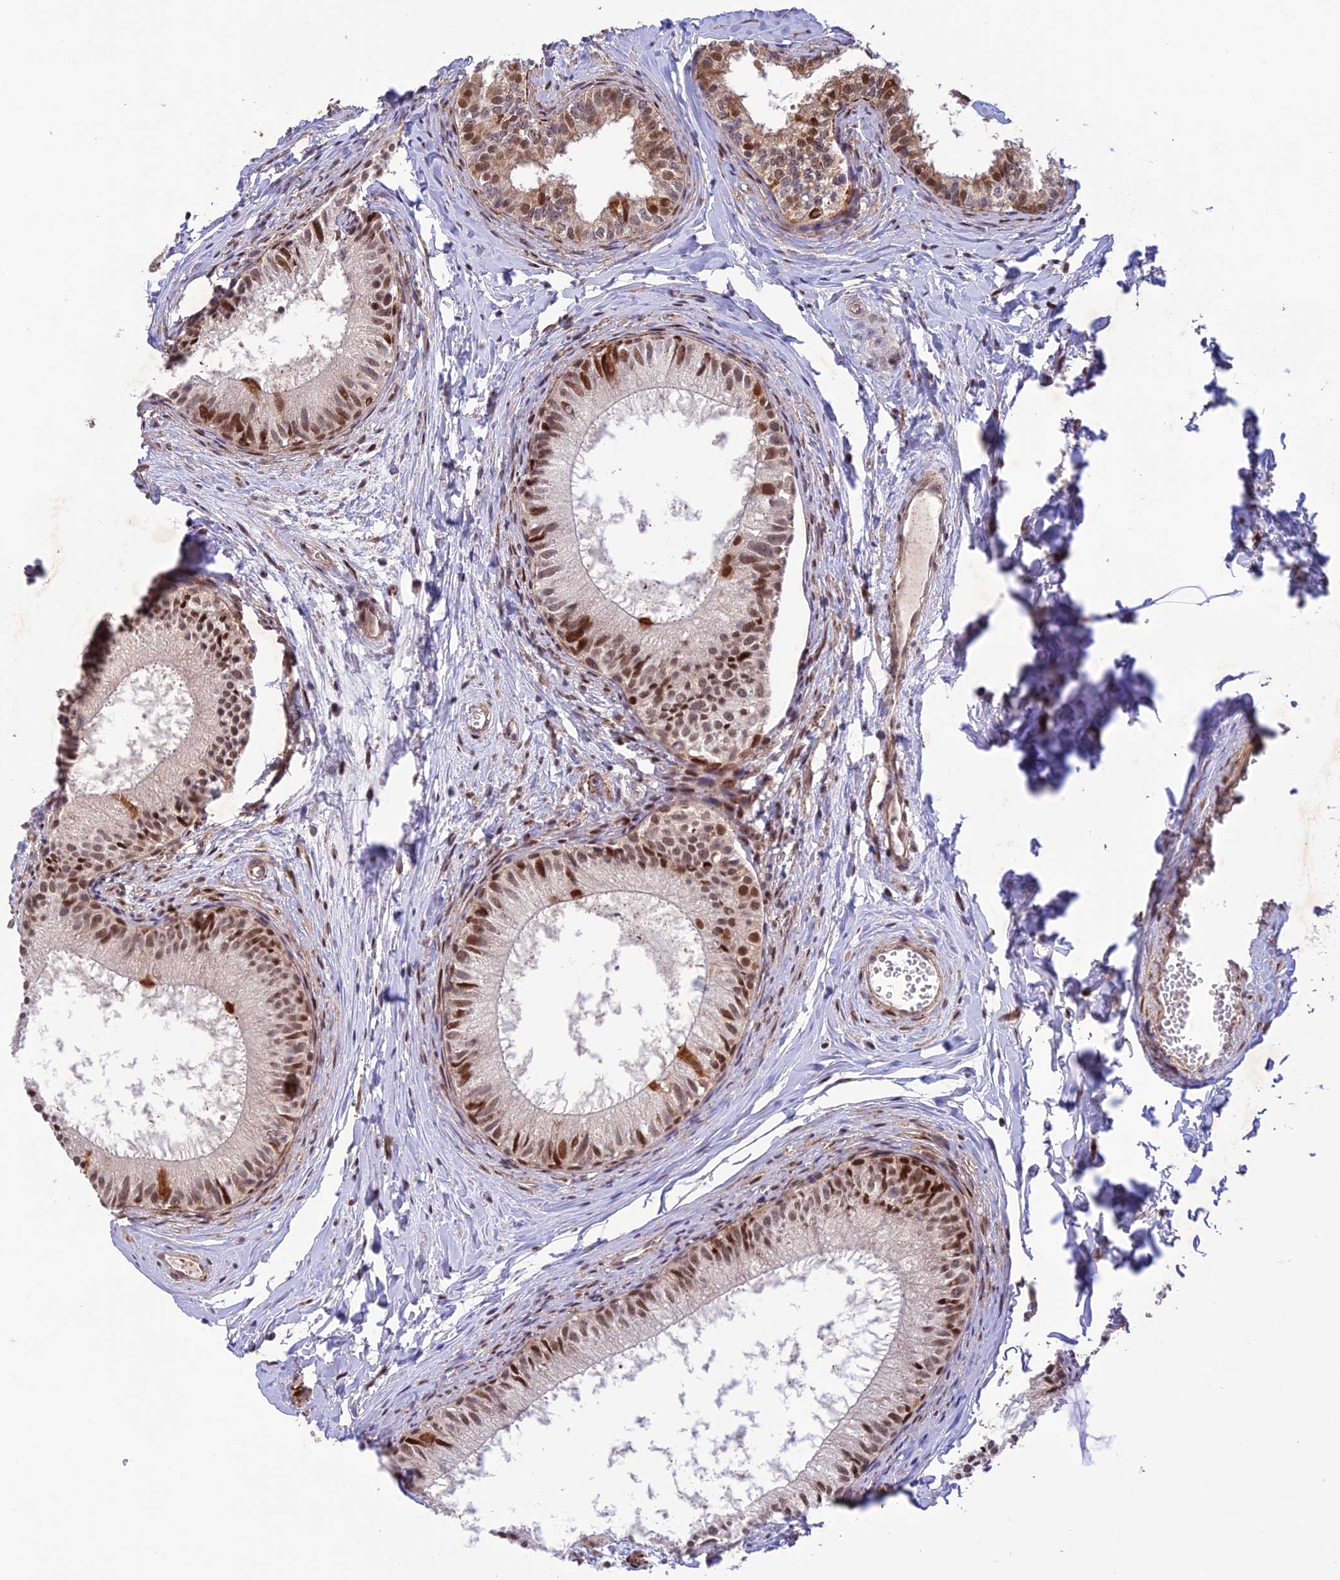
{"staining": {"intensity": "moderate", "quantity": ">75%", "location": "nuclear"}, "tissue": "epididymis", "cell_type": "Glandular cells", "image_type": "normal", "snomed": [{"axis": "morphology", "description": "Normal tissue, NOS"}, {"axis": "topography", "description": "Epididymis"}], "caption": "Moderate nuclear staining is appreciated in approximately >75% of glandular cells in unremarkable epididymis. Nuclei are stained in blue.", "gene": "WDR55", "patient": {"sex": "male", "age": 34}}